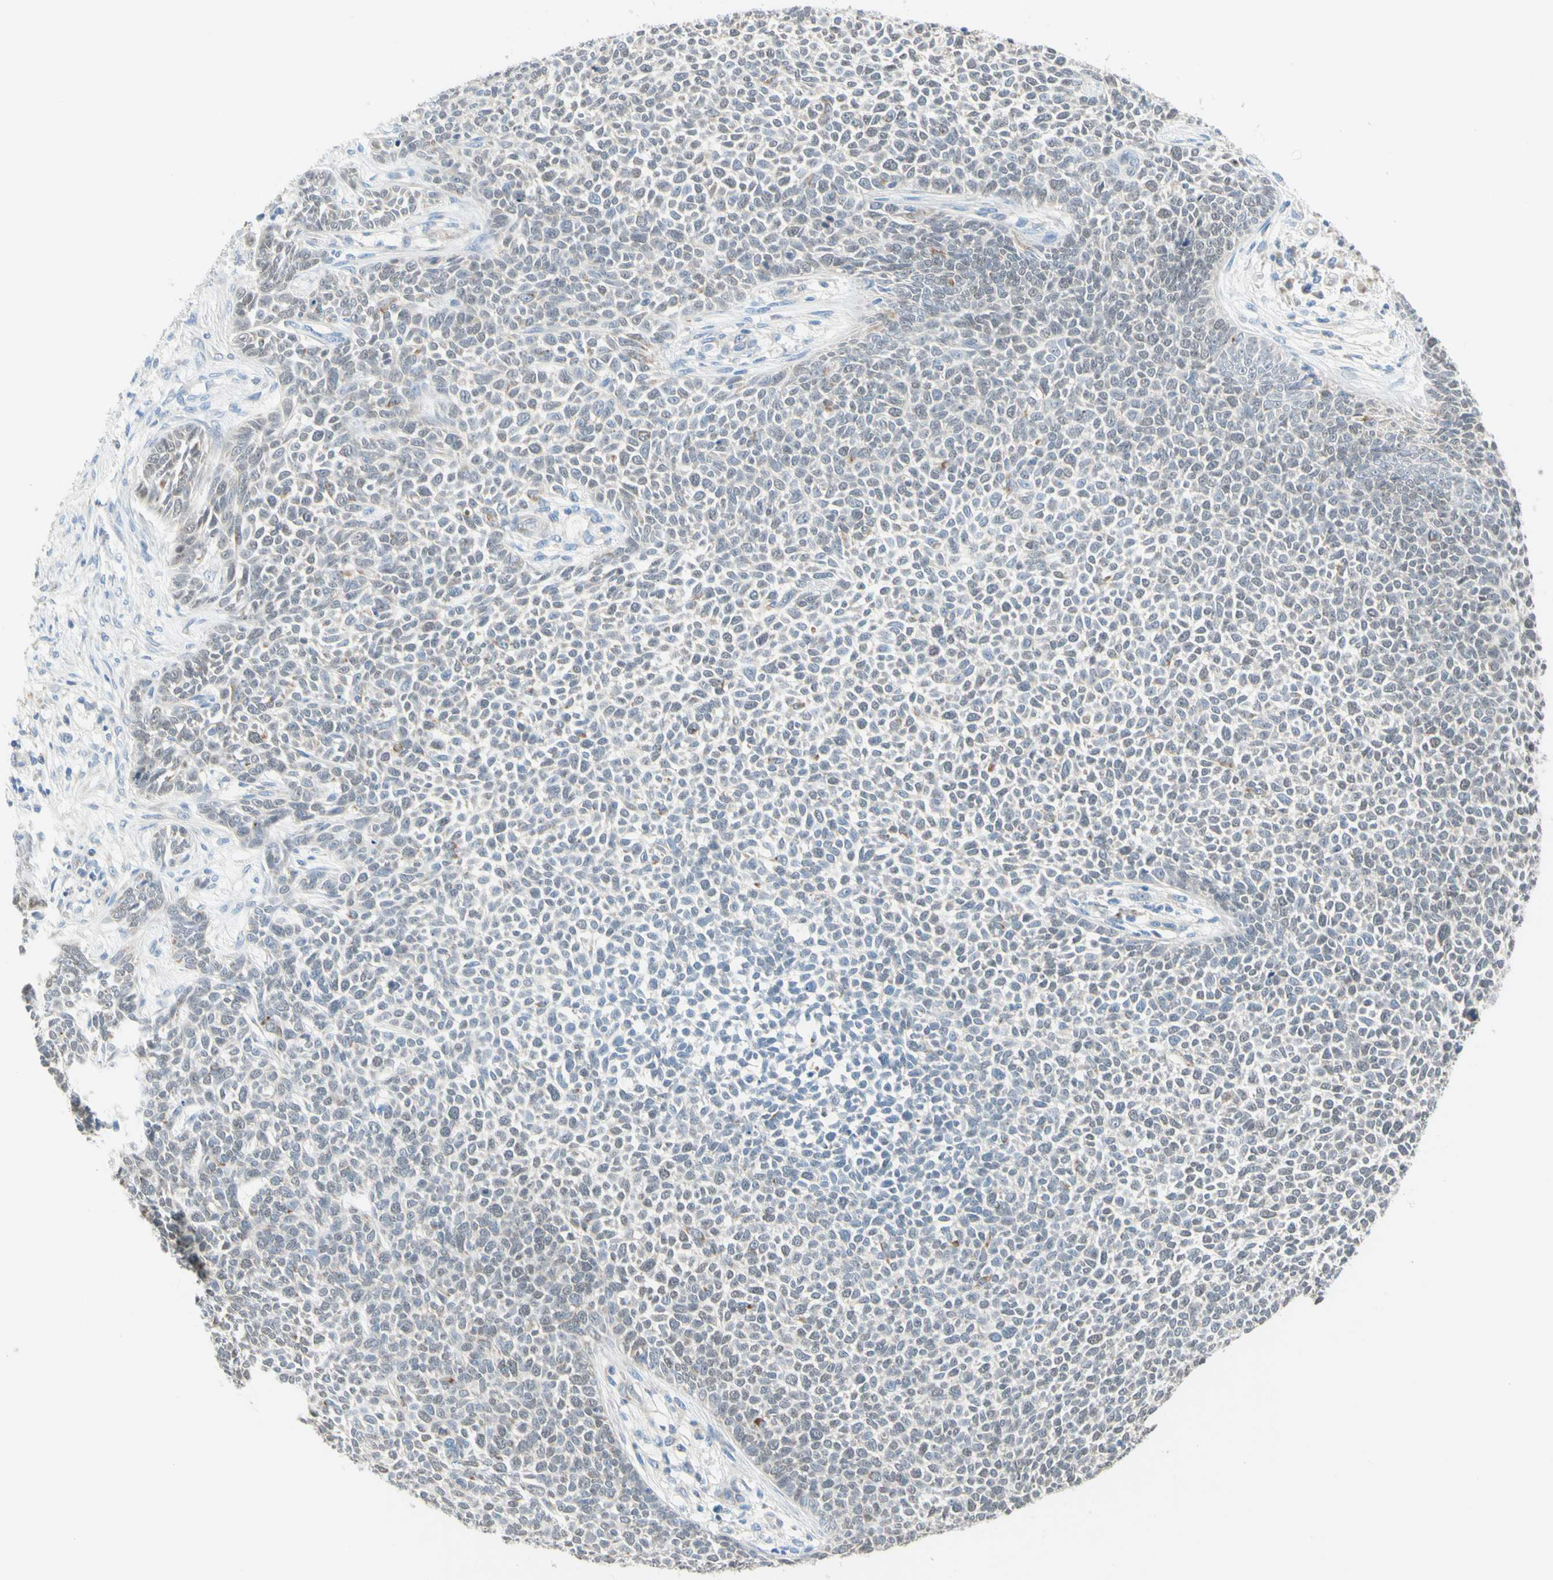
{"staining": {"intensity": "weak", "quantity": "25%-75%", "location": "cytoplasmic/membranous"}, "tissue": "skin cancer", "cell_type": "Tumor cells", "image_type": "cancer", "snomed": [{"axis": "morphology", "description": "Basal cell carcinoma"}, {"axis": "topography", "description": "Skin"}], "caption": "The photomicrograph shows immunohistochemical staining of basal cell carcinoma (skin). There is weak cytoplasmic/membranous expression is seen in about 25%-75% of tumor cells.", "gene": "MFF", "patient": {"sex": "female", "age": 84}}